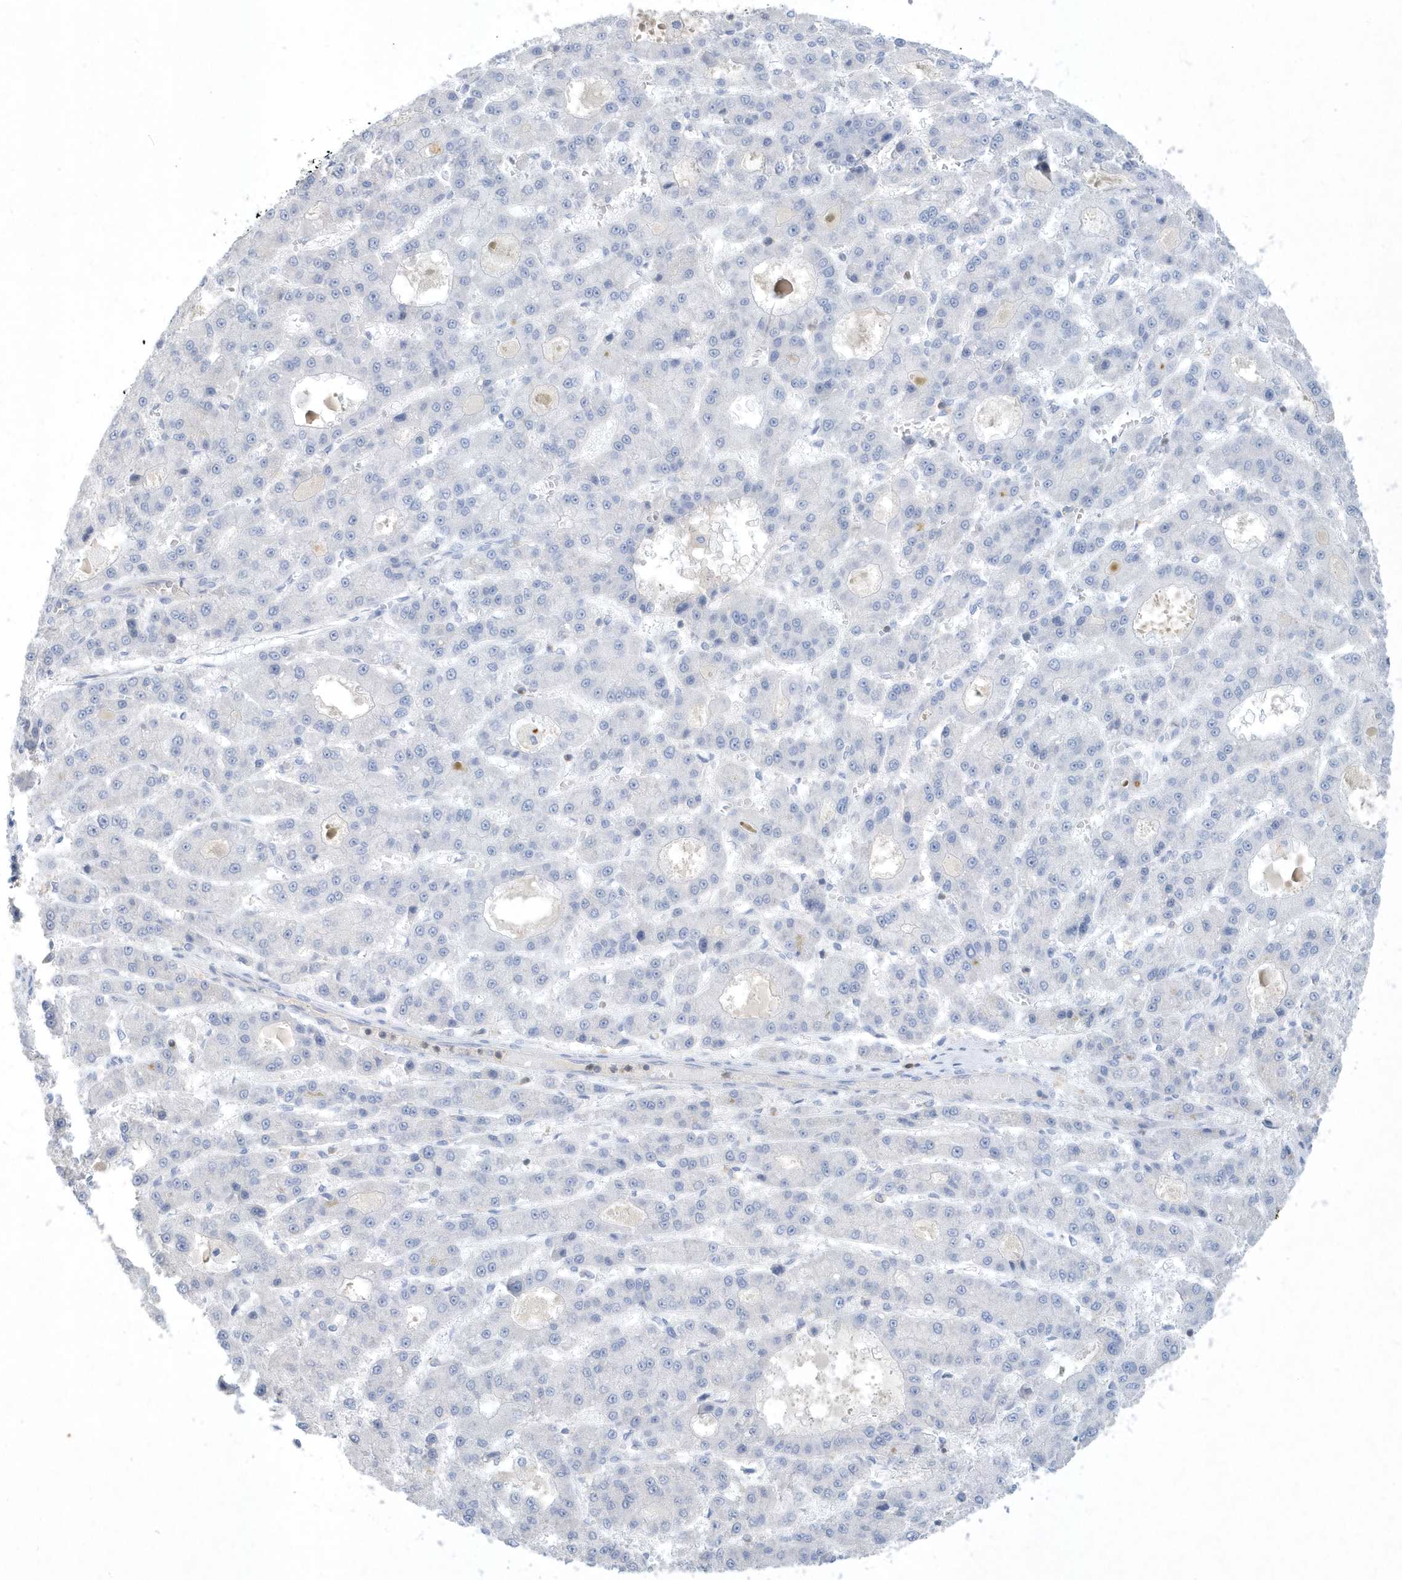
{"staining": {"intensity": "negative", "quantity": "none", "location": "none"}, "tissue": "liver cancer", "cell_type": "Tumor cells", "image_type": "cancer", "snomed": [{"axis": "morphology", "description": "Carcinoma, Hepatocellular, NOS"}, {"axis": "topography", "description": "Liver"}], "caption": "High power microscopy photomicrograph of an immunohistochemistry photomicrograph of liver cancer (hepatocellular carcinoma), revealing no significant staining in tumor cells.", "gene": "PSD4", "patient": {"sex": "male", "age": 70}}